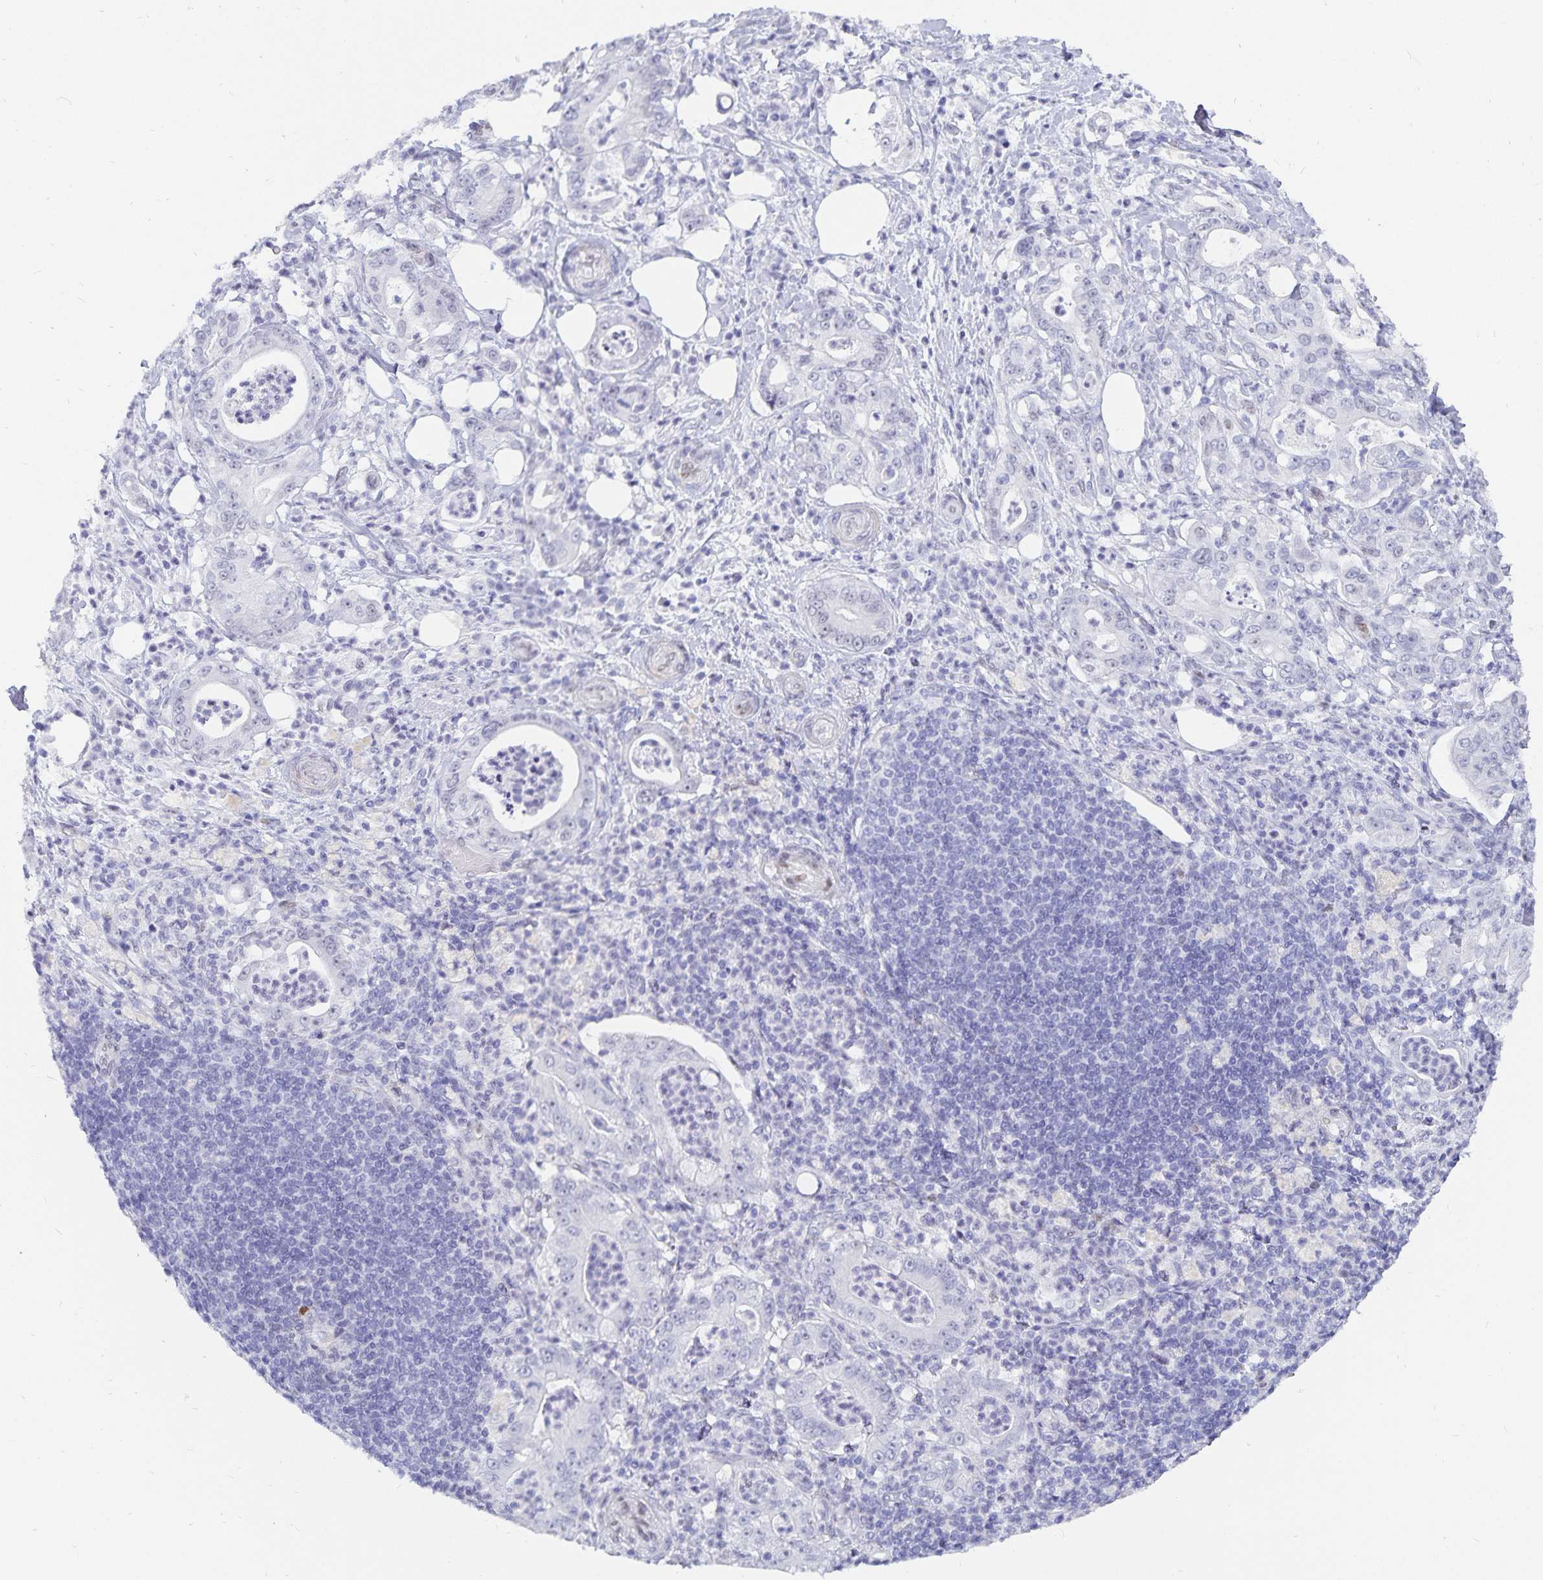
{"staining": {"intensity": "negative", "quantity": "none", "location": "none"}, "tissue": "pancreatic cancer", "cell_type": "Tumor cells", "image_type": "cancer", "snomed": [{"axis": "morphology", "description": "Adenocarcinoma, NOS"}, {"axis": "topography", "description": "Pancreas"}], "caption": "Immunohistochemistry (IHC) of human pancreatic cancer (adenocarcinoma) exhibits no staining in tumor cells.", "gene": "HMGB3", "patient": {"sex": "male", "age": 71}}